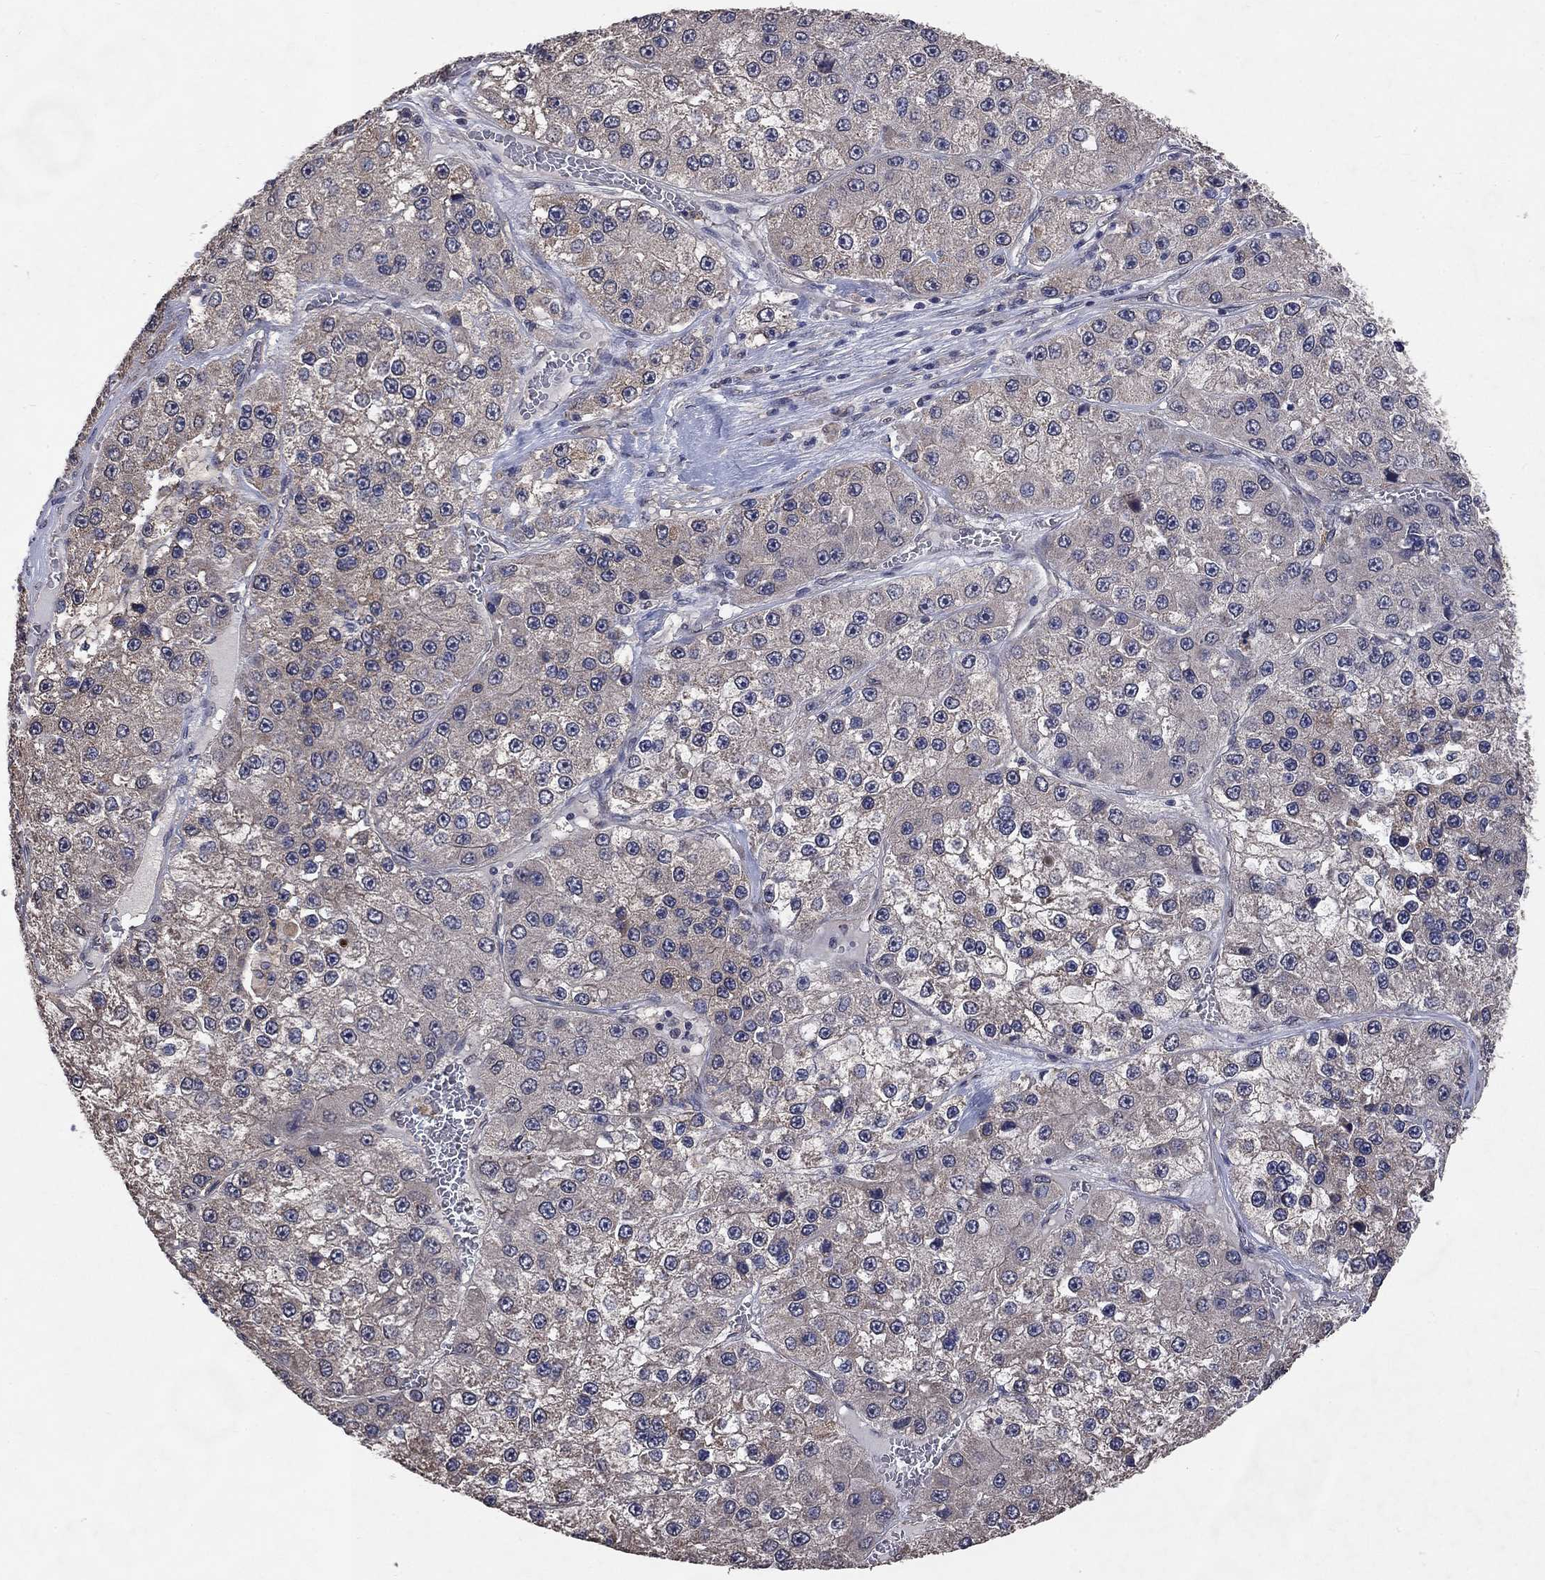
{"staining": {"intensity": "negative", "quantity": "none", "location": "none"}, "tissue": "liver cancer", "cell_type": "Tumor cells", "image_type": "cancer", "snomed": [{"axis": "morphology", "description": "Carcinoma, Hepatocellular, NOS"}, {"axis": "topography", "description": "Liver"}], "caption": "High magnification brightfield microscopy of liver cancer stained with DAB (3,3'-diaminobenzidine) (brown) and counterstained with hematoxylin (blue): tumor cells show no significant positivity.", "gene": "CHST5", "patient": {"sex": "female", "age": 73}}